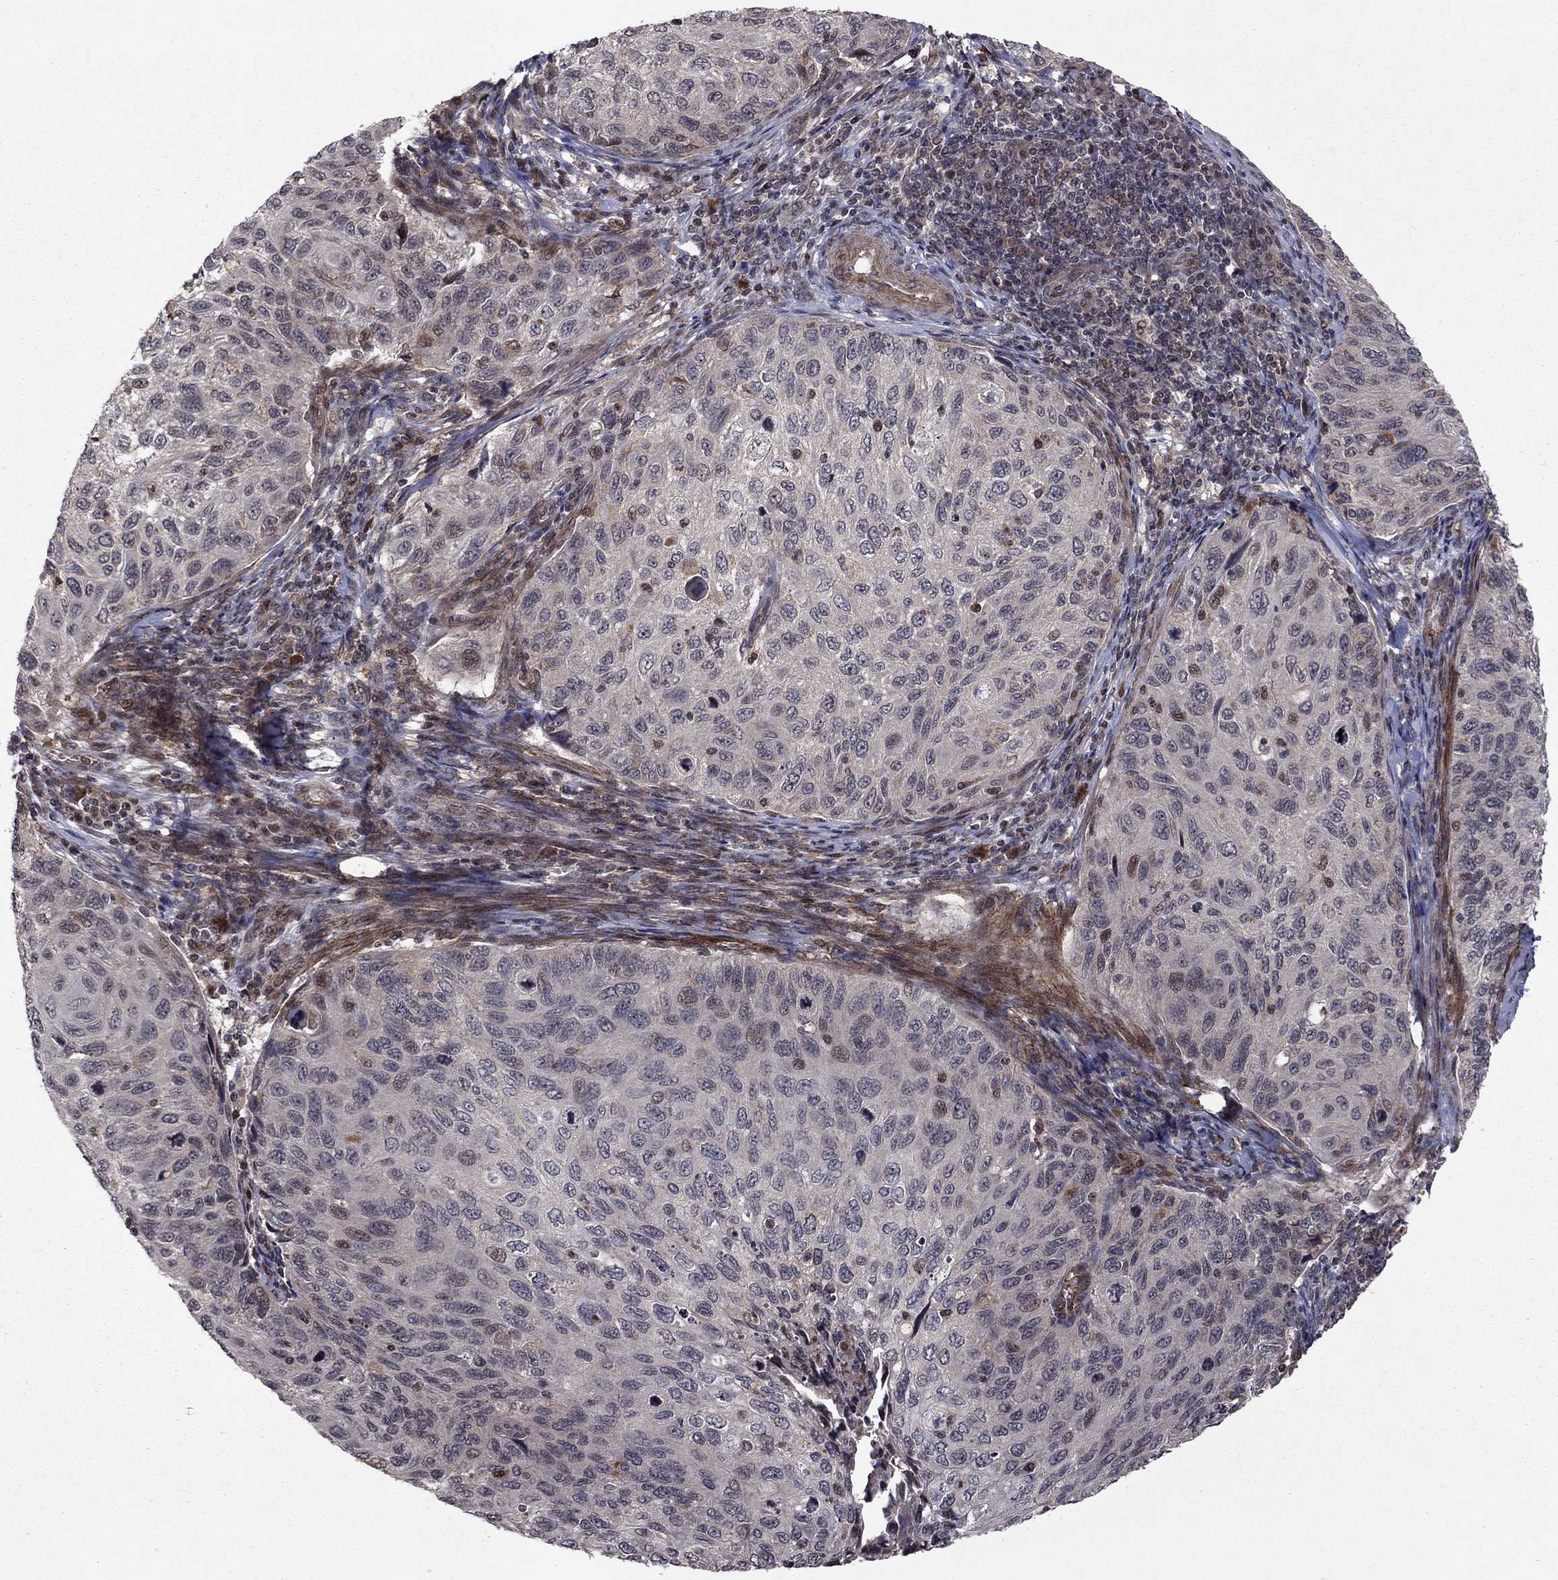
{"staining": {"intensity": "negative", "quantity": "none", "location": "none"}, "tissue": "cervical cancer", "cell_type": "Tumor cells", "image_type": "cancer", "snomed": [{"axis": "morphology", "description": "Squamous cell carcinoma, NOS"}, {"axis": "topography", "description": "Cervix"}], "caption": "Cervical squamous cell carcinoma was stained to show a protein in brown. There is no significant positivity in tumor cells.", "gene": "SORBS1", "patient": {"sex": "female", "age": 70}}